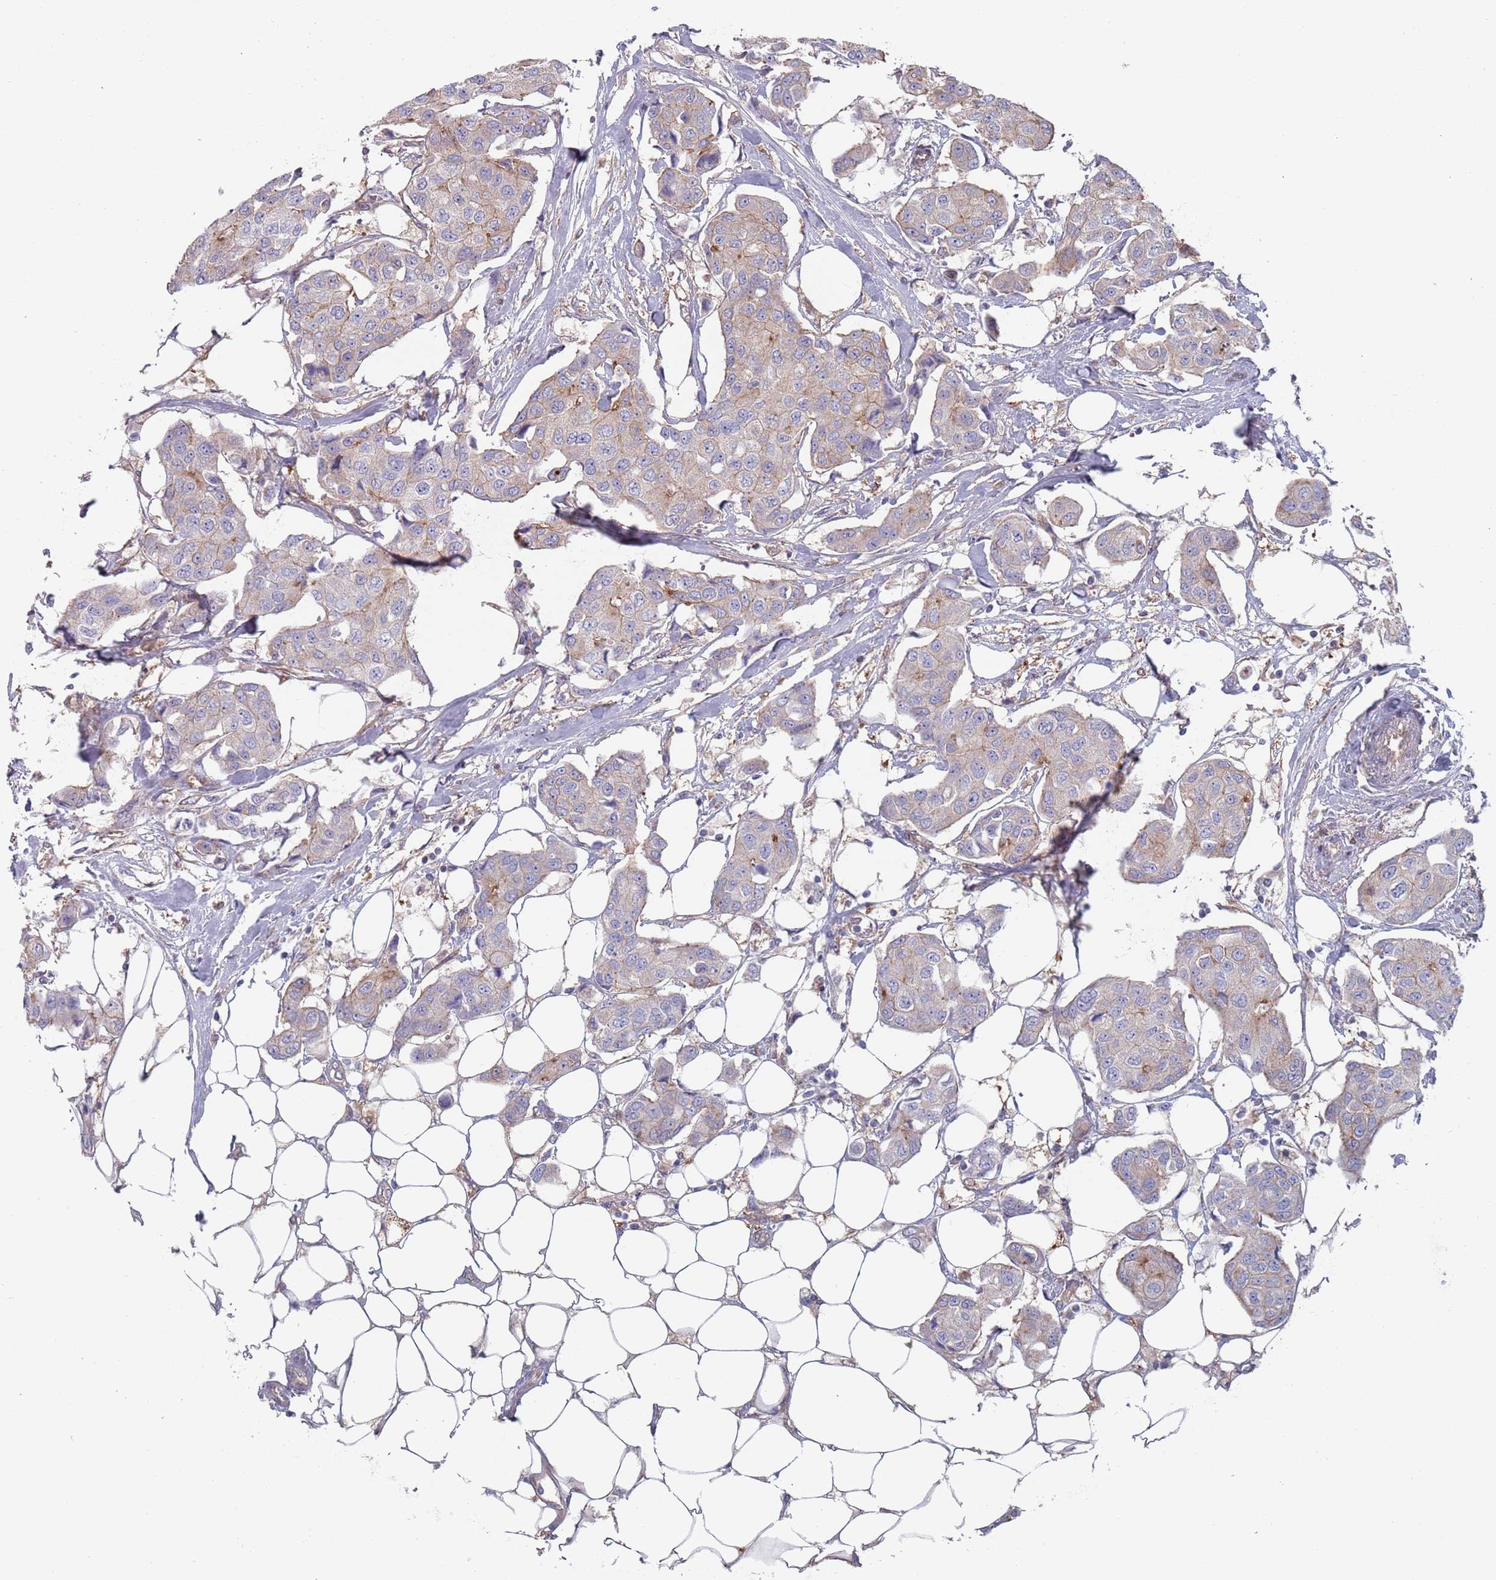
{"staining": {"intensity": "moderate", "quantity": "<25%", "location": "cytoplasmic/membranous"}, "tissue": "breast cancer", "cell_type": "Tumor cells", "image_type": "cancer", "snomed": [{"axis": "morphology", "description": "Duct carcinoma"}, {"axis": "topography", "description": "Breast"}, {"axis": "topography", "description": "Lymph node"}], "caption": "Moderate cytoplasmic/membranous protein expression is identified in approximately <25% of tumor cells in breast cancer.", "gene": "APPL2", "patient": {"sex": "female", "age": 80}}